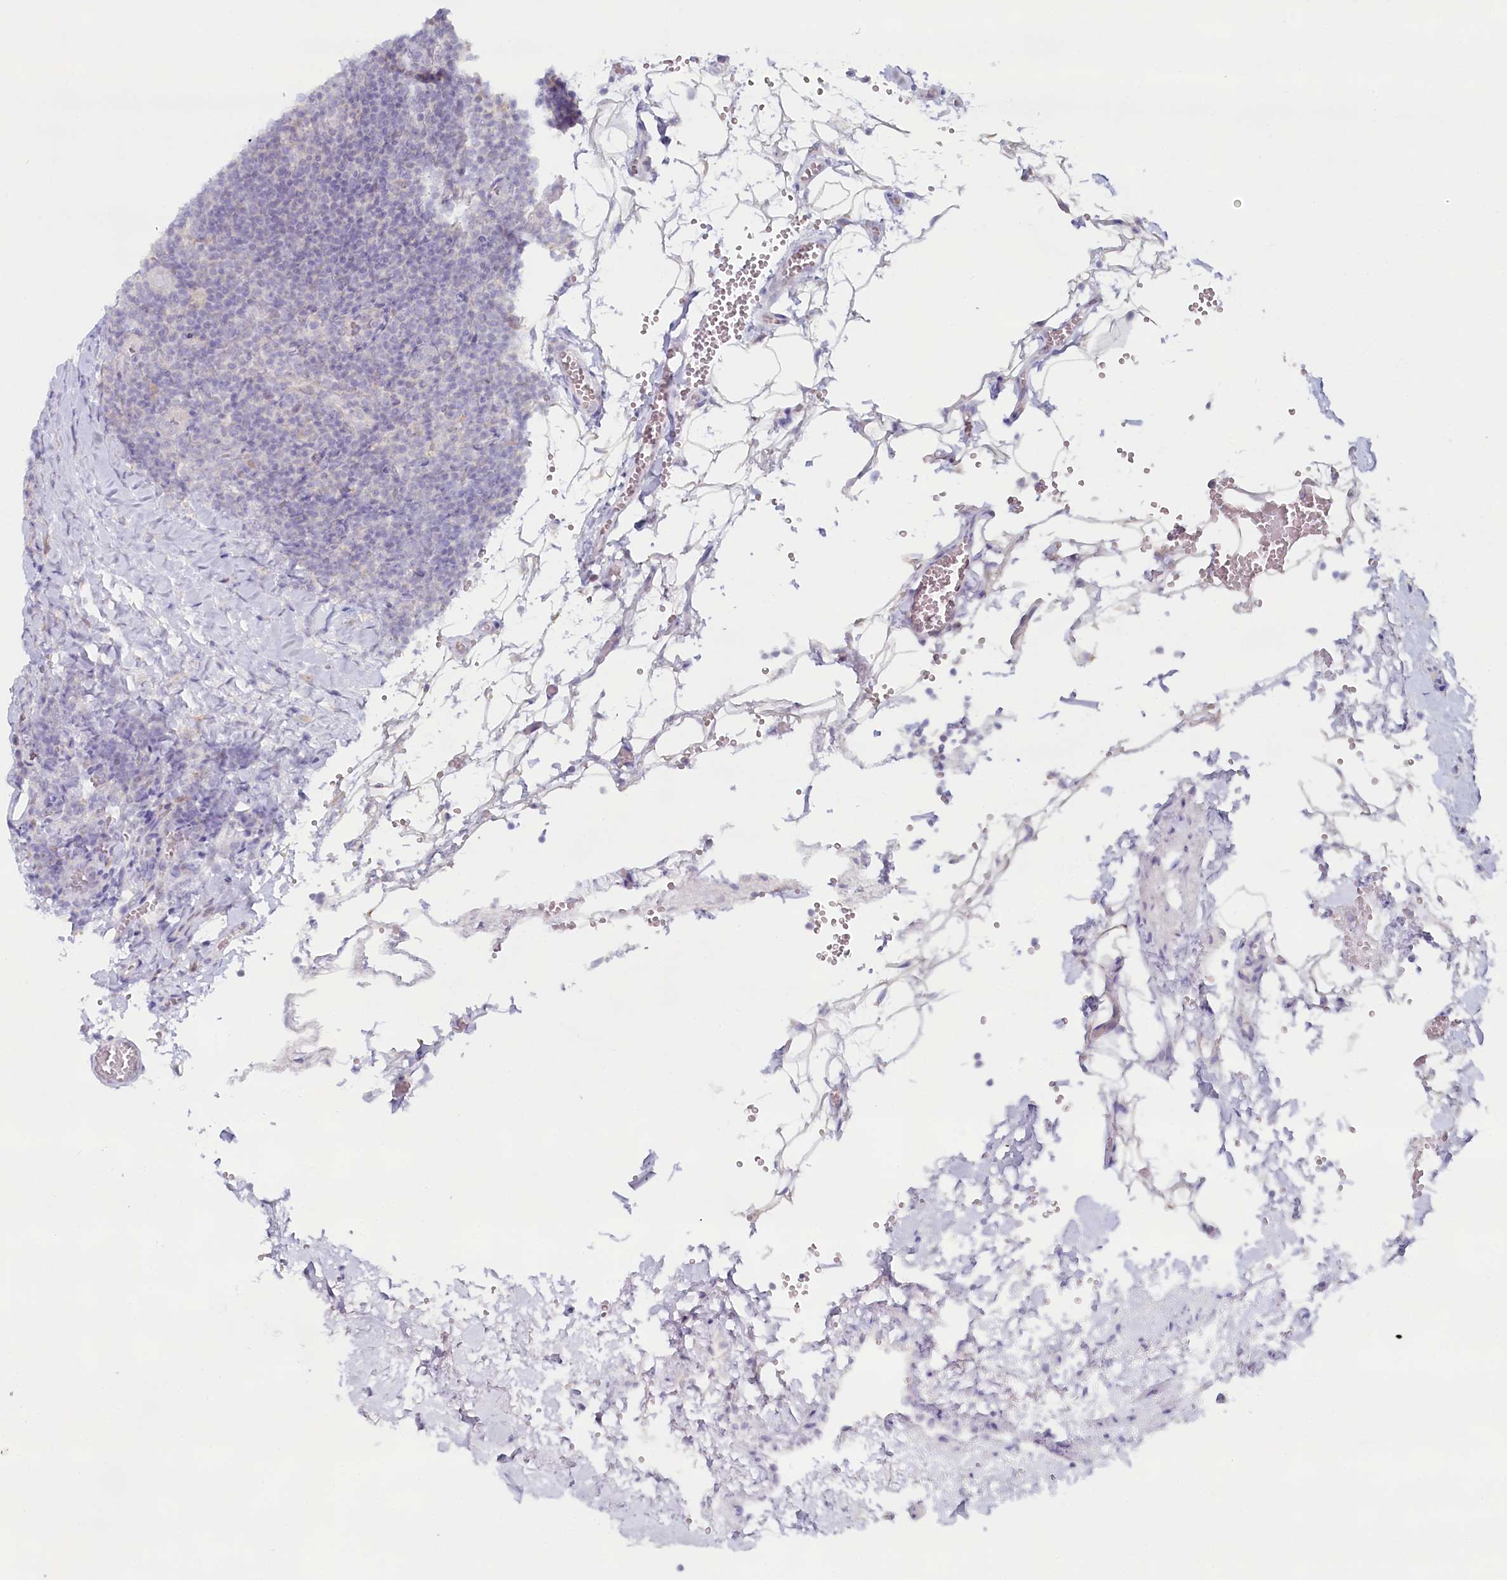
{"staining": {"intensity": "negative", "quantity": "none", "location": "none"}, "tissue": "lymphoma", "cell_type": "Tumor cells", "image_type": "cancer", "snomed": [{"axis": "morphology", "description": "Hodgkin's disease, NOS"}, {"axis": "topography", "description": "Lymph node"}], "caption": "Tumor cells show no significant positivity in Hodgkin's disease.", "gene": "PSAPL1", "patient": {"sex": "female", "age": 57}}